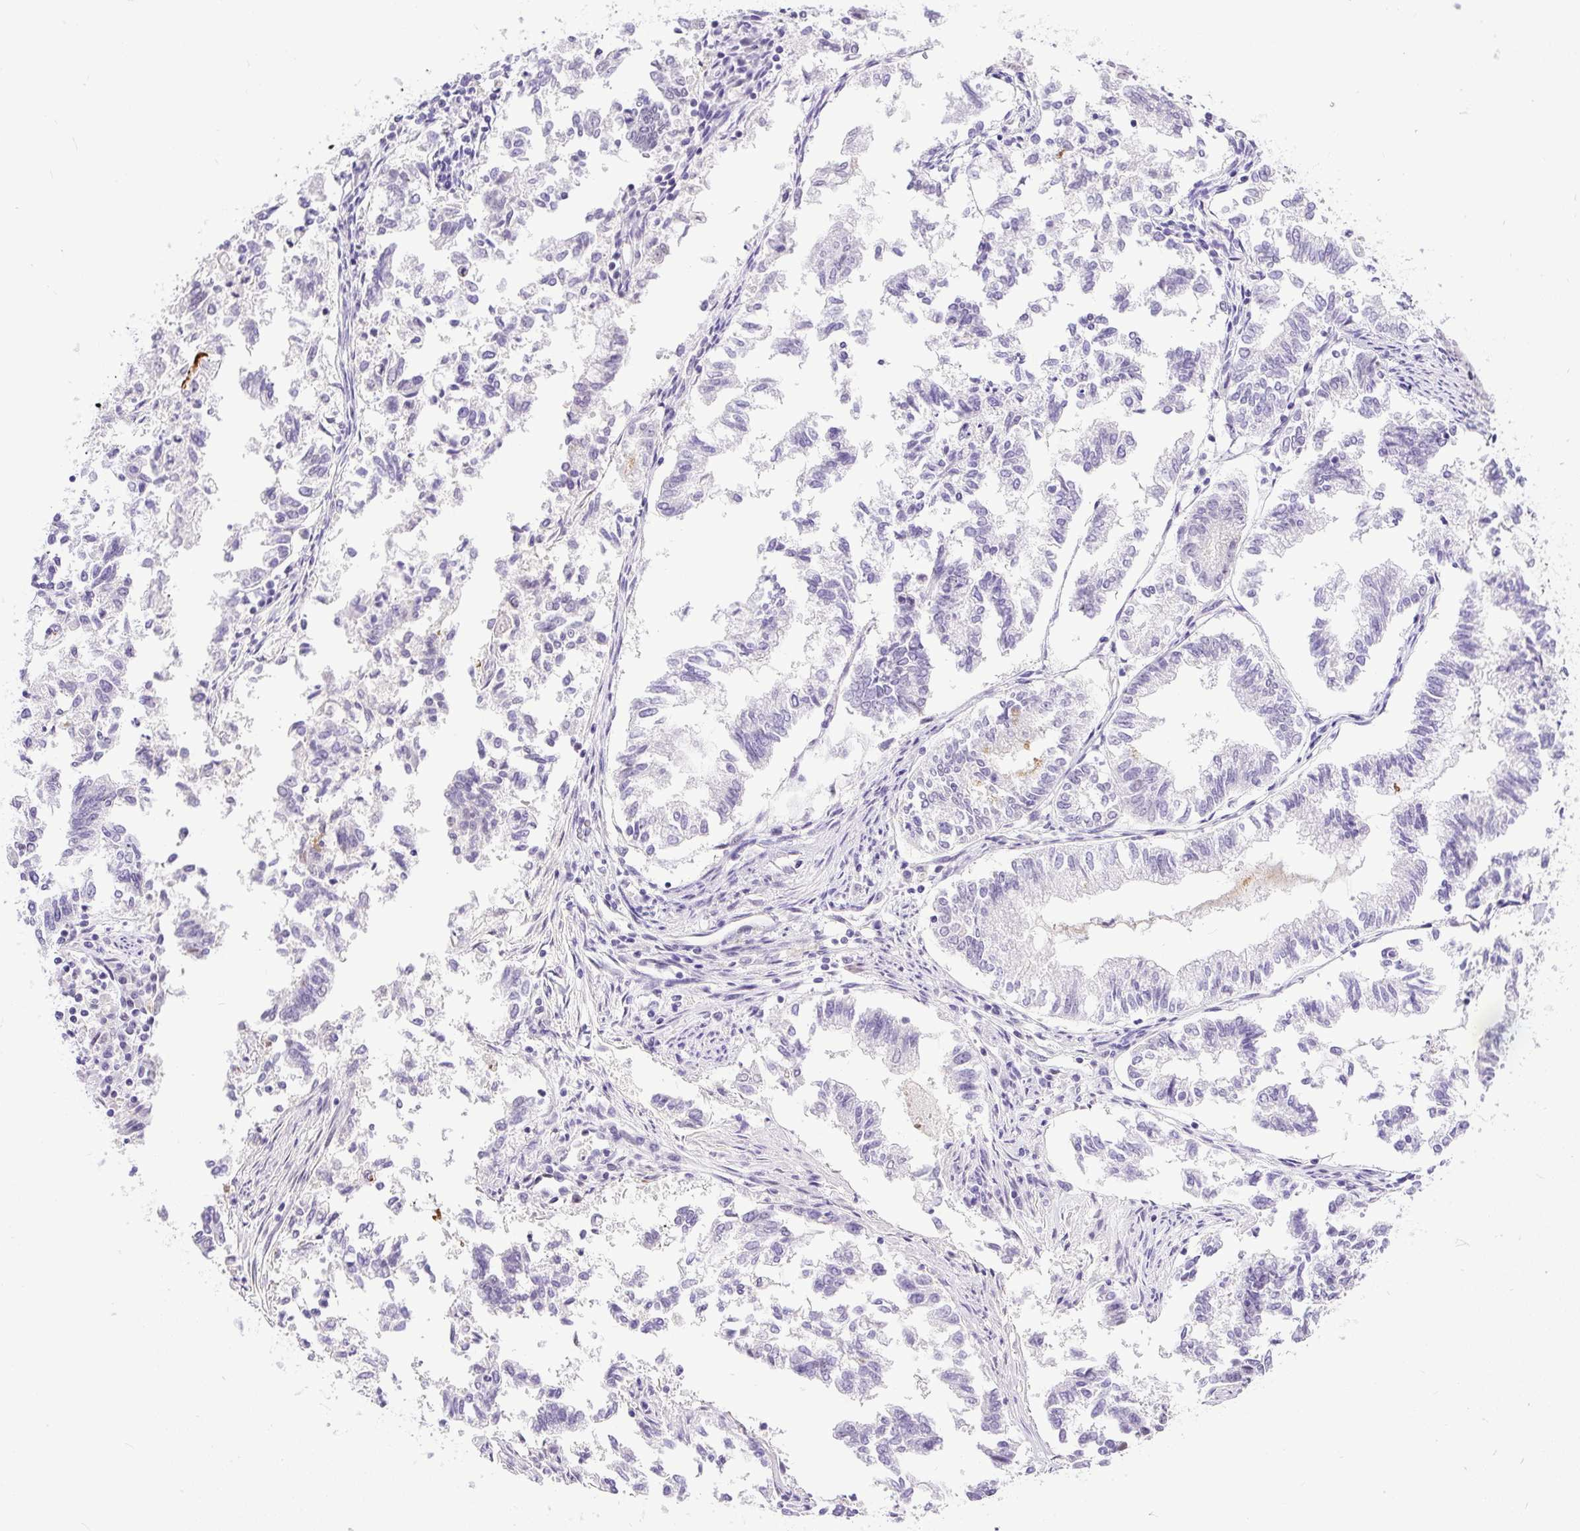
{"staining": {"intensity": "negative", "quantity": "none", "location": "none"}, "tissue": "endometrial cancer", "cell_type": "Tumor cells", "image_type": "cancer", "snomed": [{"axis": "morphology", "description": "Necrosis, NOS"}, {"axis": "morphology", "description": "Adenocarcinoma, NOS"}, {"axis": "topography", "description": "Endometrium"}], "caption": "Immunohistochemical staining of adenocarcinoma (endometrial) exhibits no significant expression in tumor cells.", "gene": "WNT10B", "patient": {"sex": "female", "age": 79}}